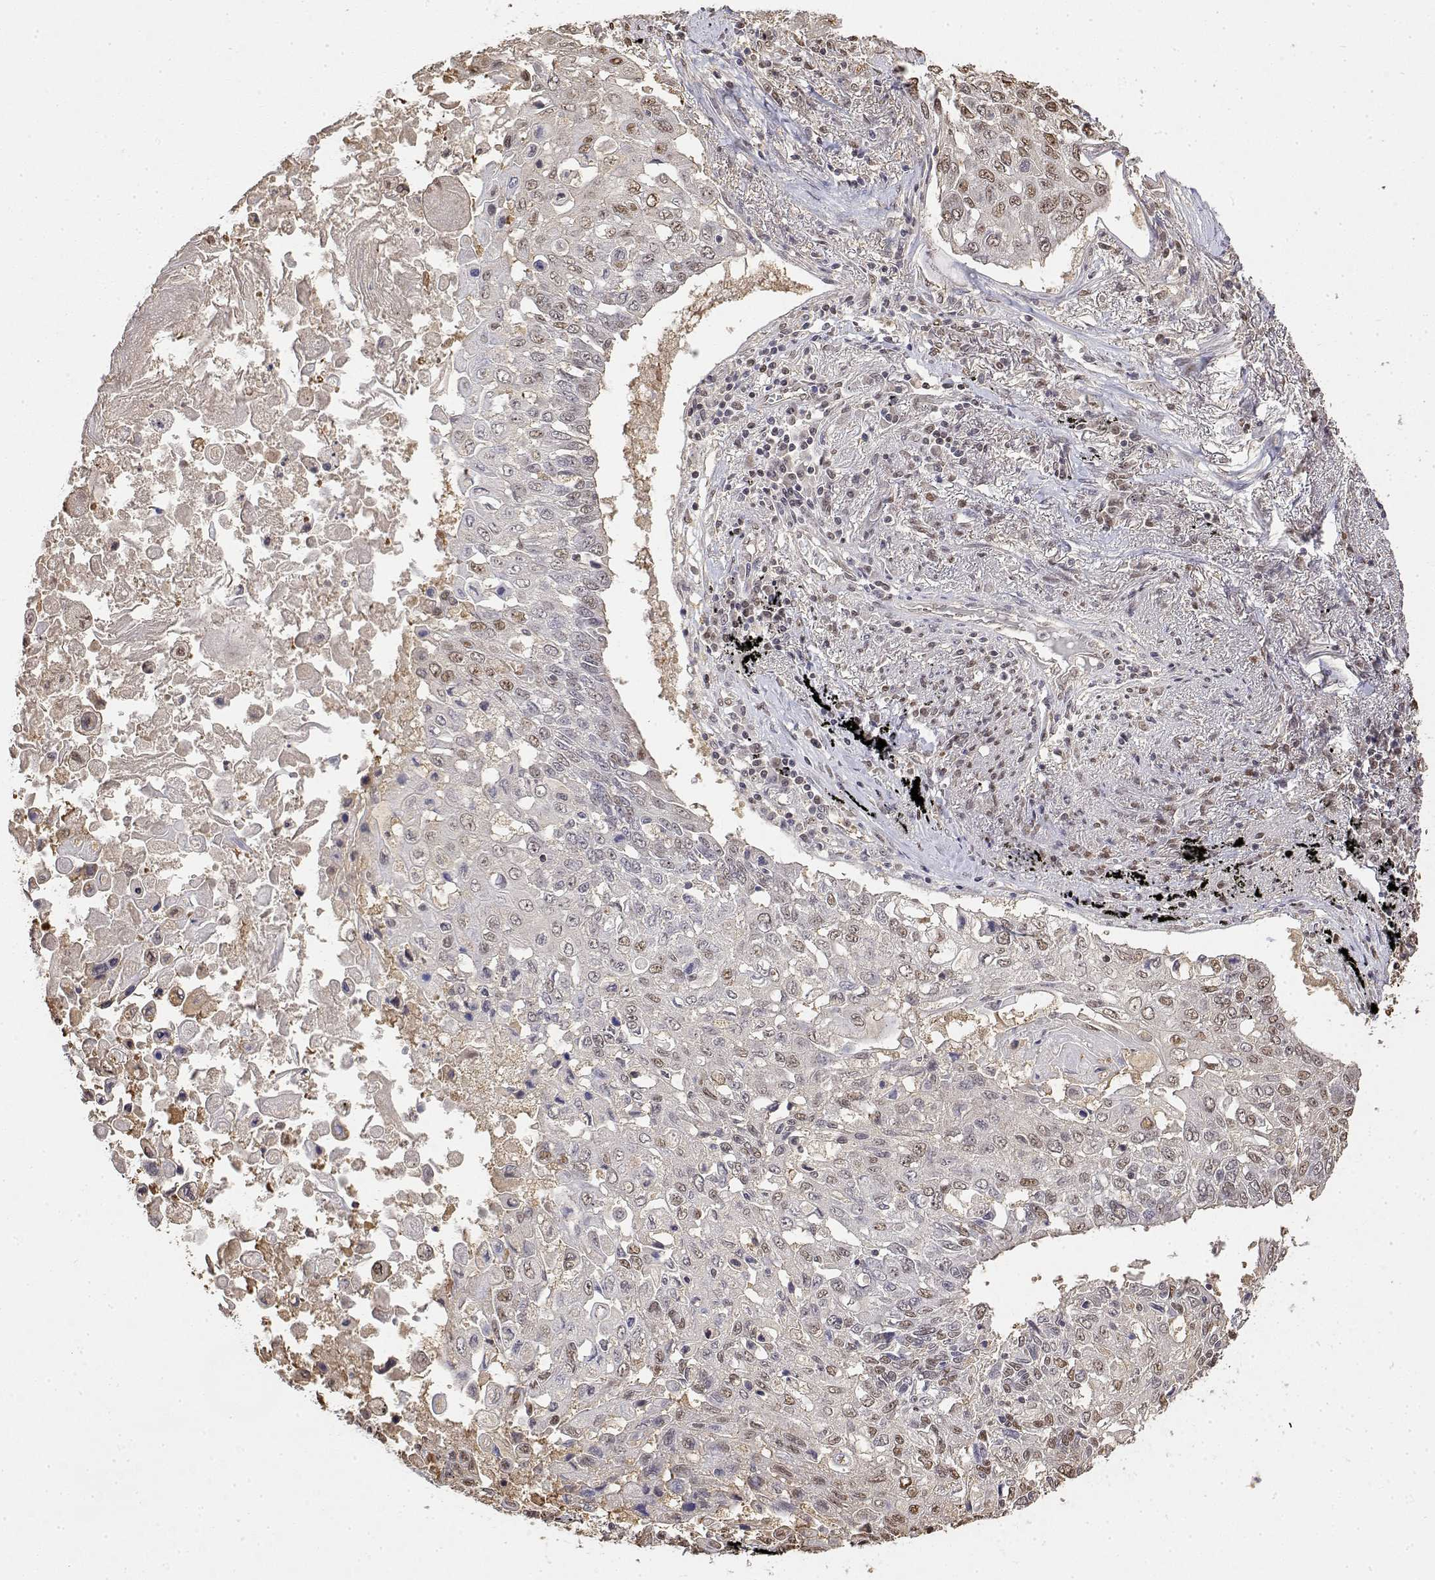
{"staining": {"intensity": "moderate", "quantity": "<25%", "location": "nuclear"}, "tissue": "lung cancer", "cell_type": "Tumor cells", "image_type": "cancer", "snomed": [{"axis": "morphology", "description": "Squamous cell carcinoma, NOS"}, {"axis": "topography", "description": "Lung"}], "caption": "Protein staining displays moderate nuclear positivity in about <25% of tumor cells in lung squamous cell carcinoma.", "gene": "TPI1", "patient": {"sex": "male", "age": 75}}